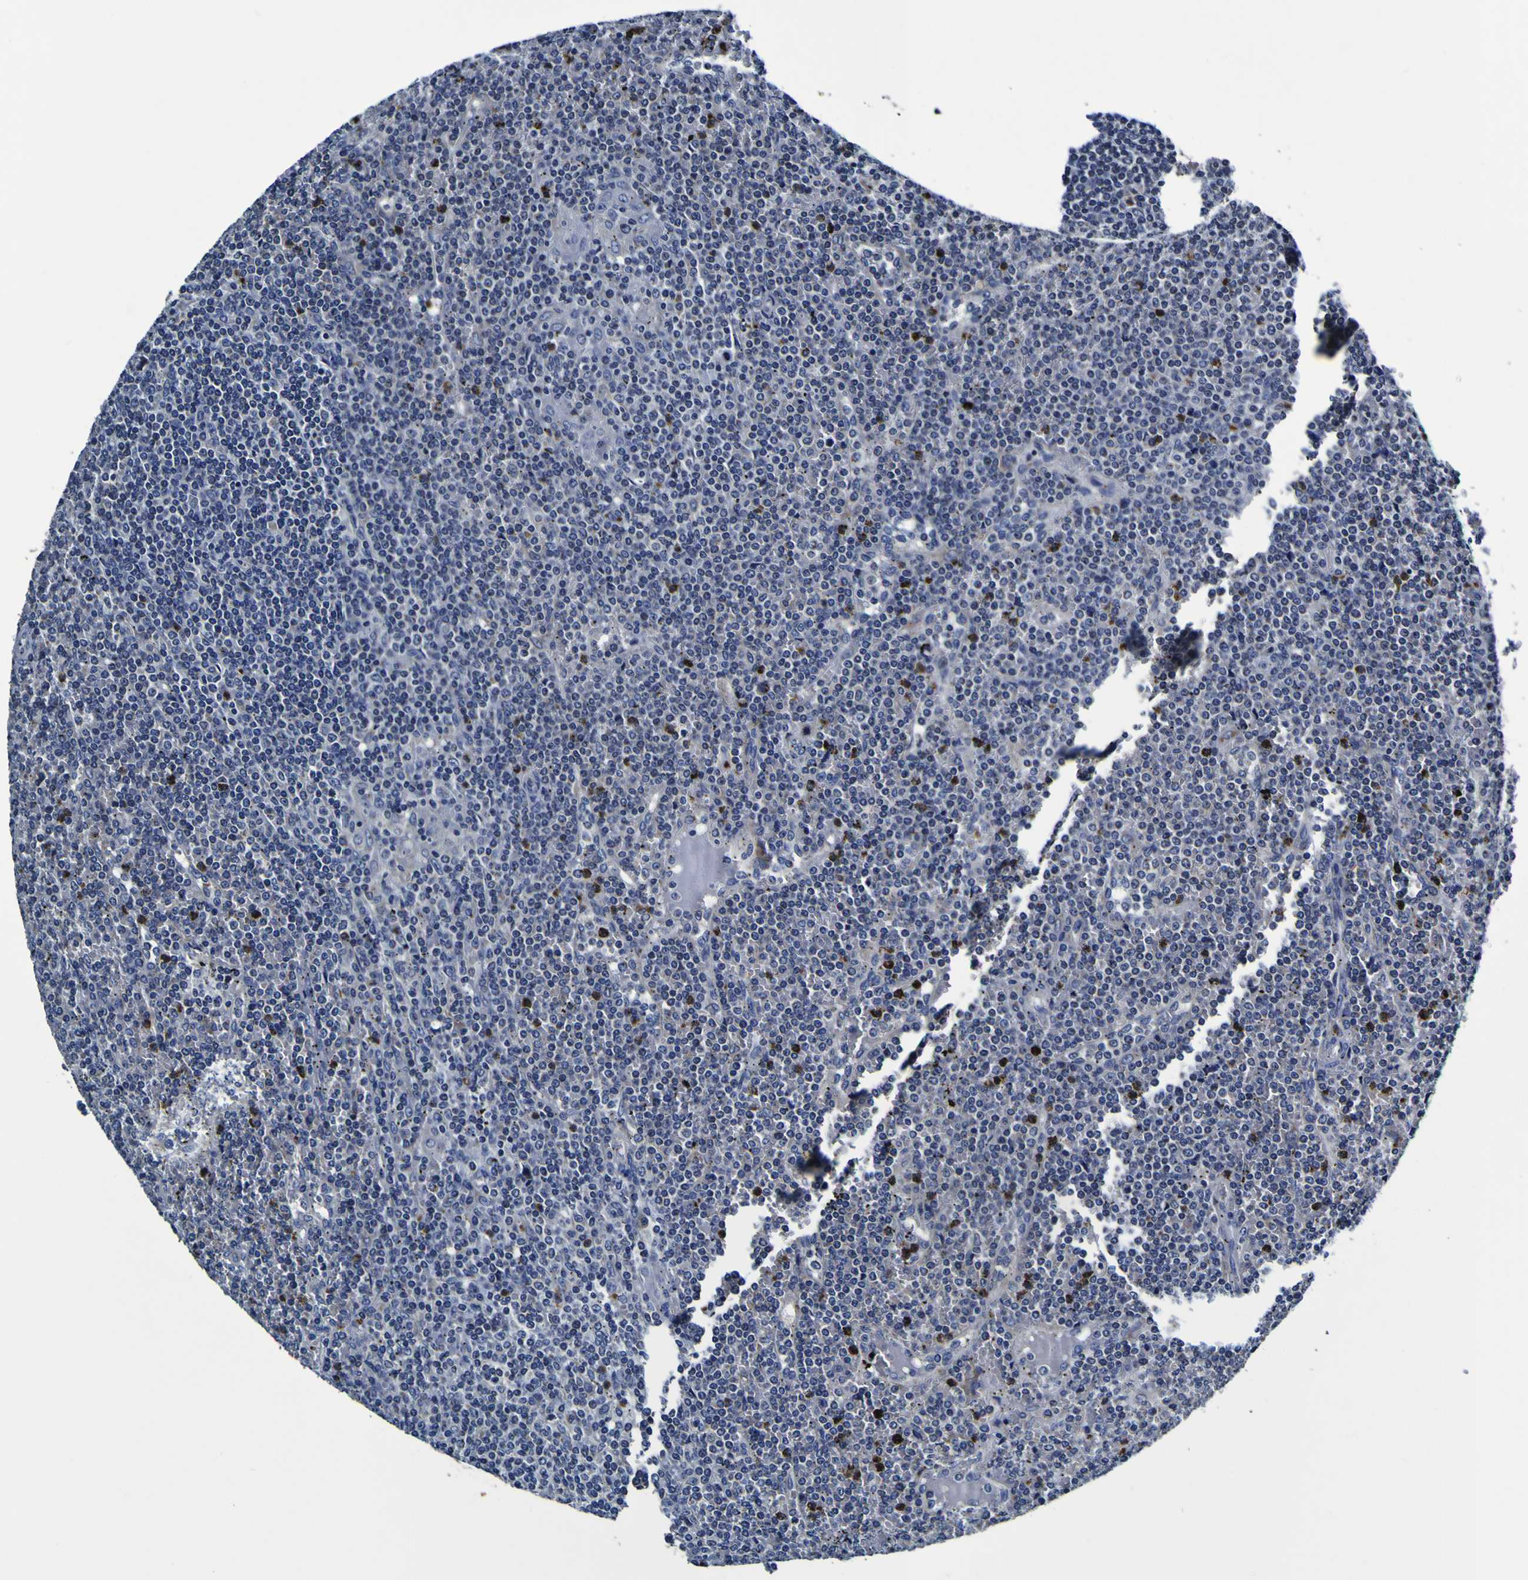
{"staining": {"intensity": "negative", "quantity": "none", "location": "none"}, "tissue": "lymphoma", "cell_type": "Tumor cells", "image_type": "cancer", "snomed": [{"axis": "morphology", "description": "Malignant lymphoma, non-Hodgkin's type, Low grade"}, {"axis": "topography", "description": "Spleen"}], "caption": "Immunohistochemistry of human malignant lymphoma, non-Hodgkin's type (low-grade) reveals no positivity in tumor cells.", "gene": "PANK4", "patient": {"sex": "female", "age": 19}}